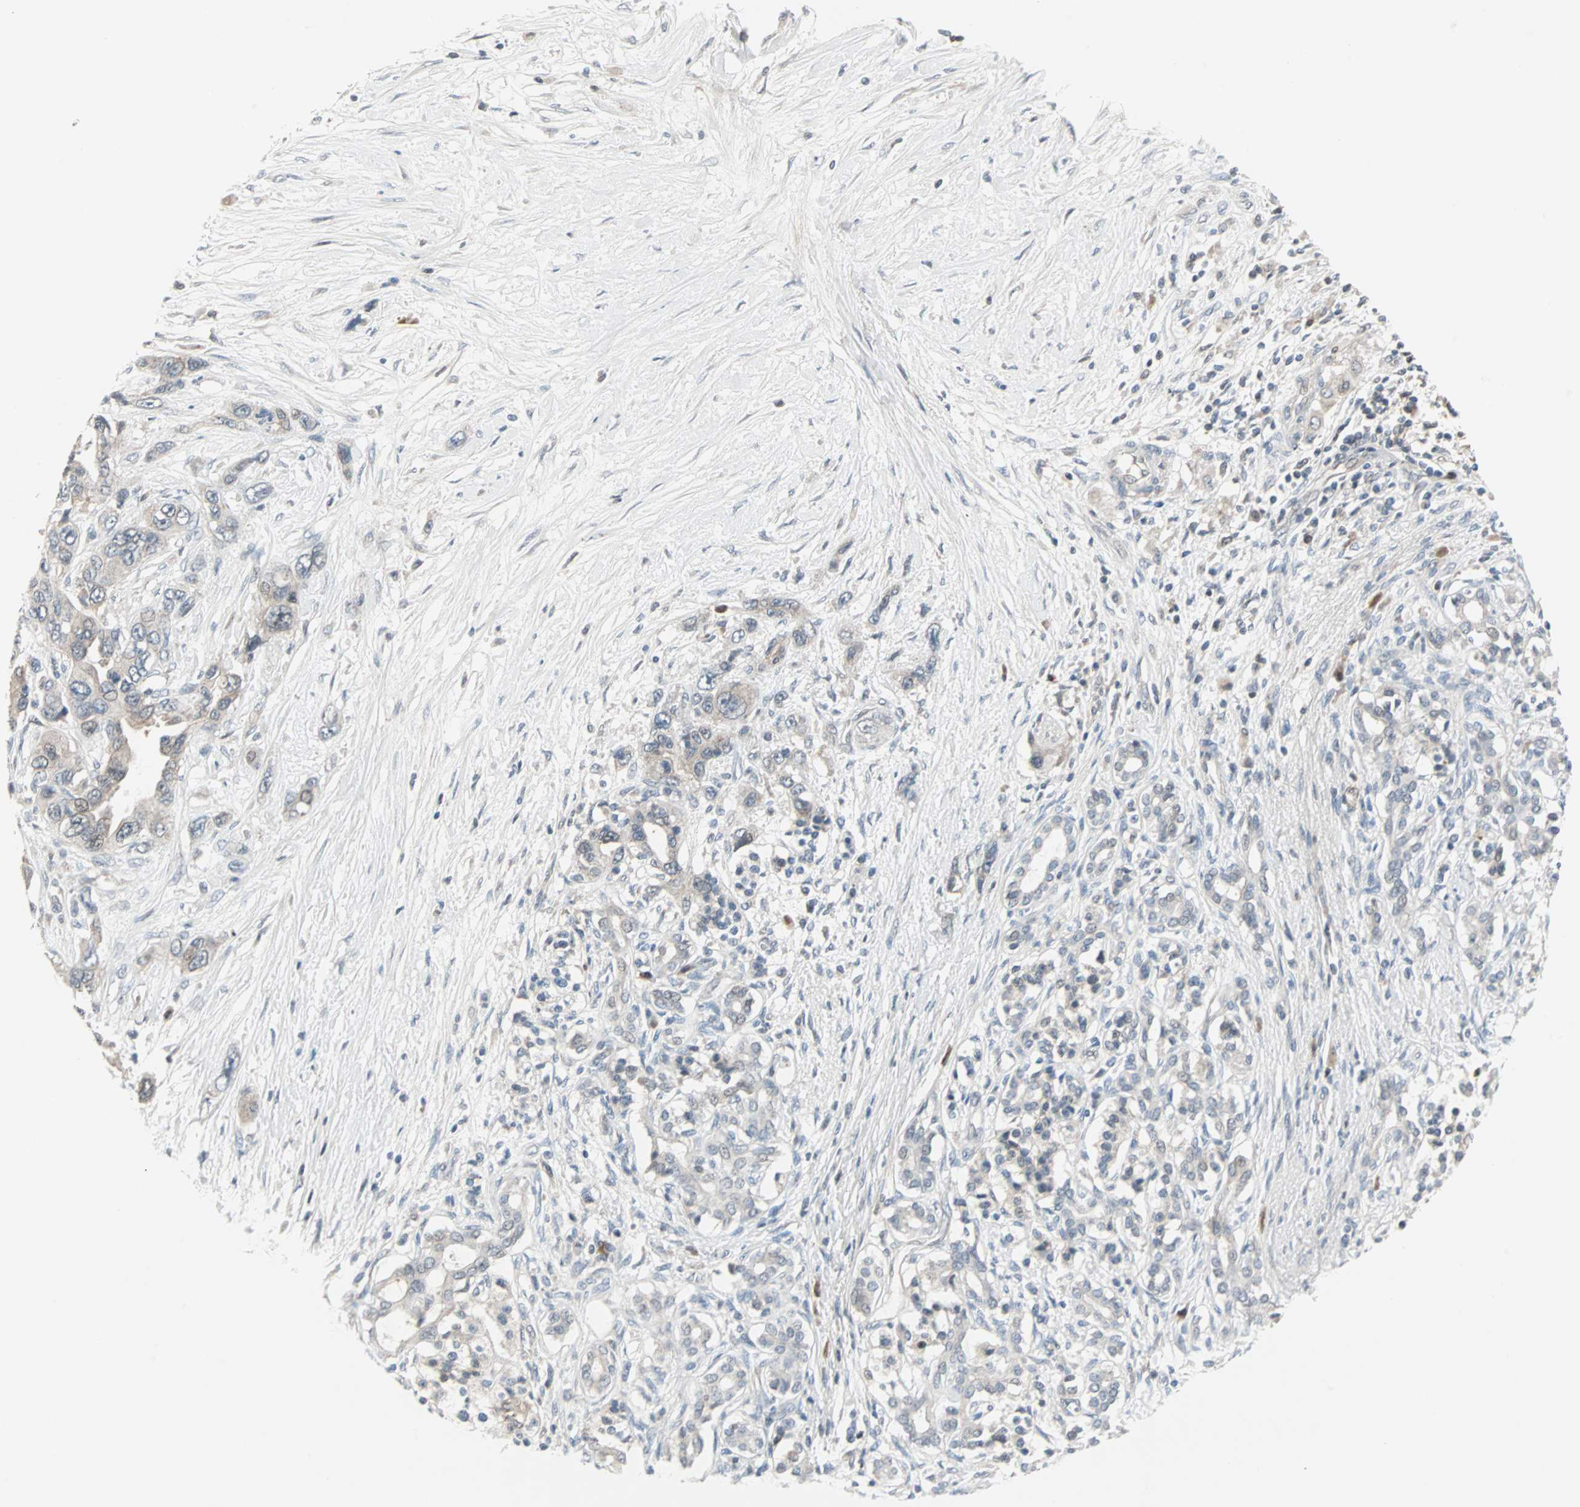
{"staining": {"intensity": "negative", "quantity": "none", "location": "none"}, "tissue": "pancreatic cancer", "cell_type": "Tumor cells", "image_type": "cancer", "snomed": [{"axis": "morphology", "description": "Adenocarcinoma, NOS"}, {"axis": "topography", "description": "Pancreas"}], "caption": "Micrograph shows no significant protein positivity in tumor cells of pancreatic cancer.", "gene": "CASP3", "patient": {"sex": "male", "age": 46}}